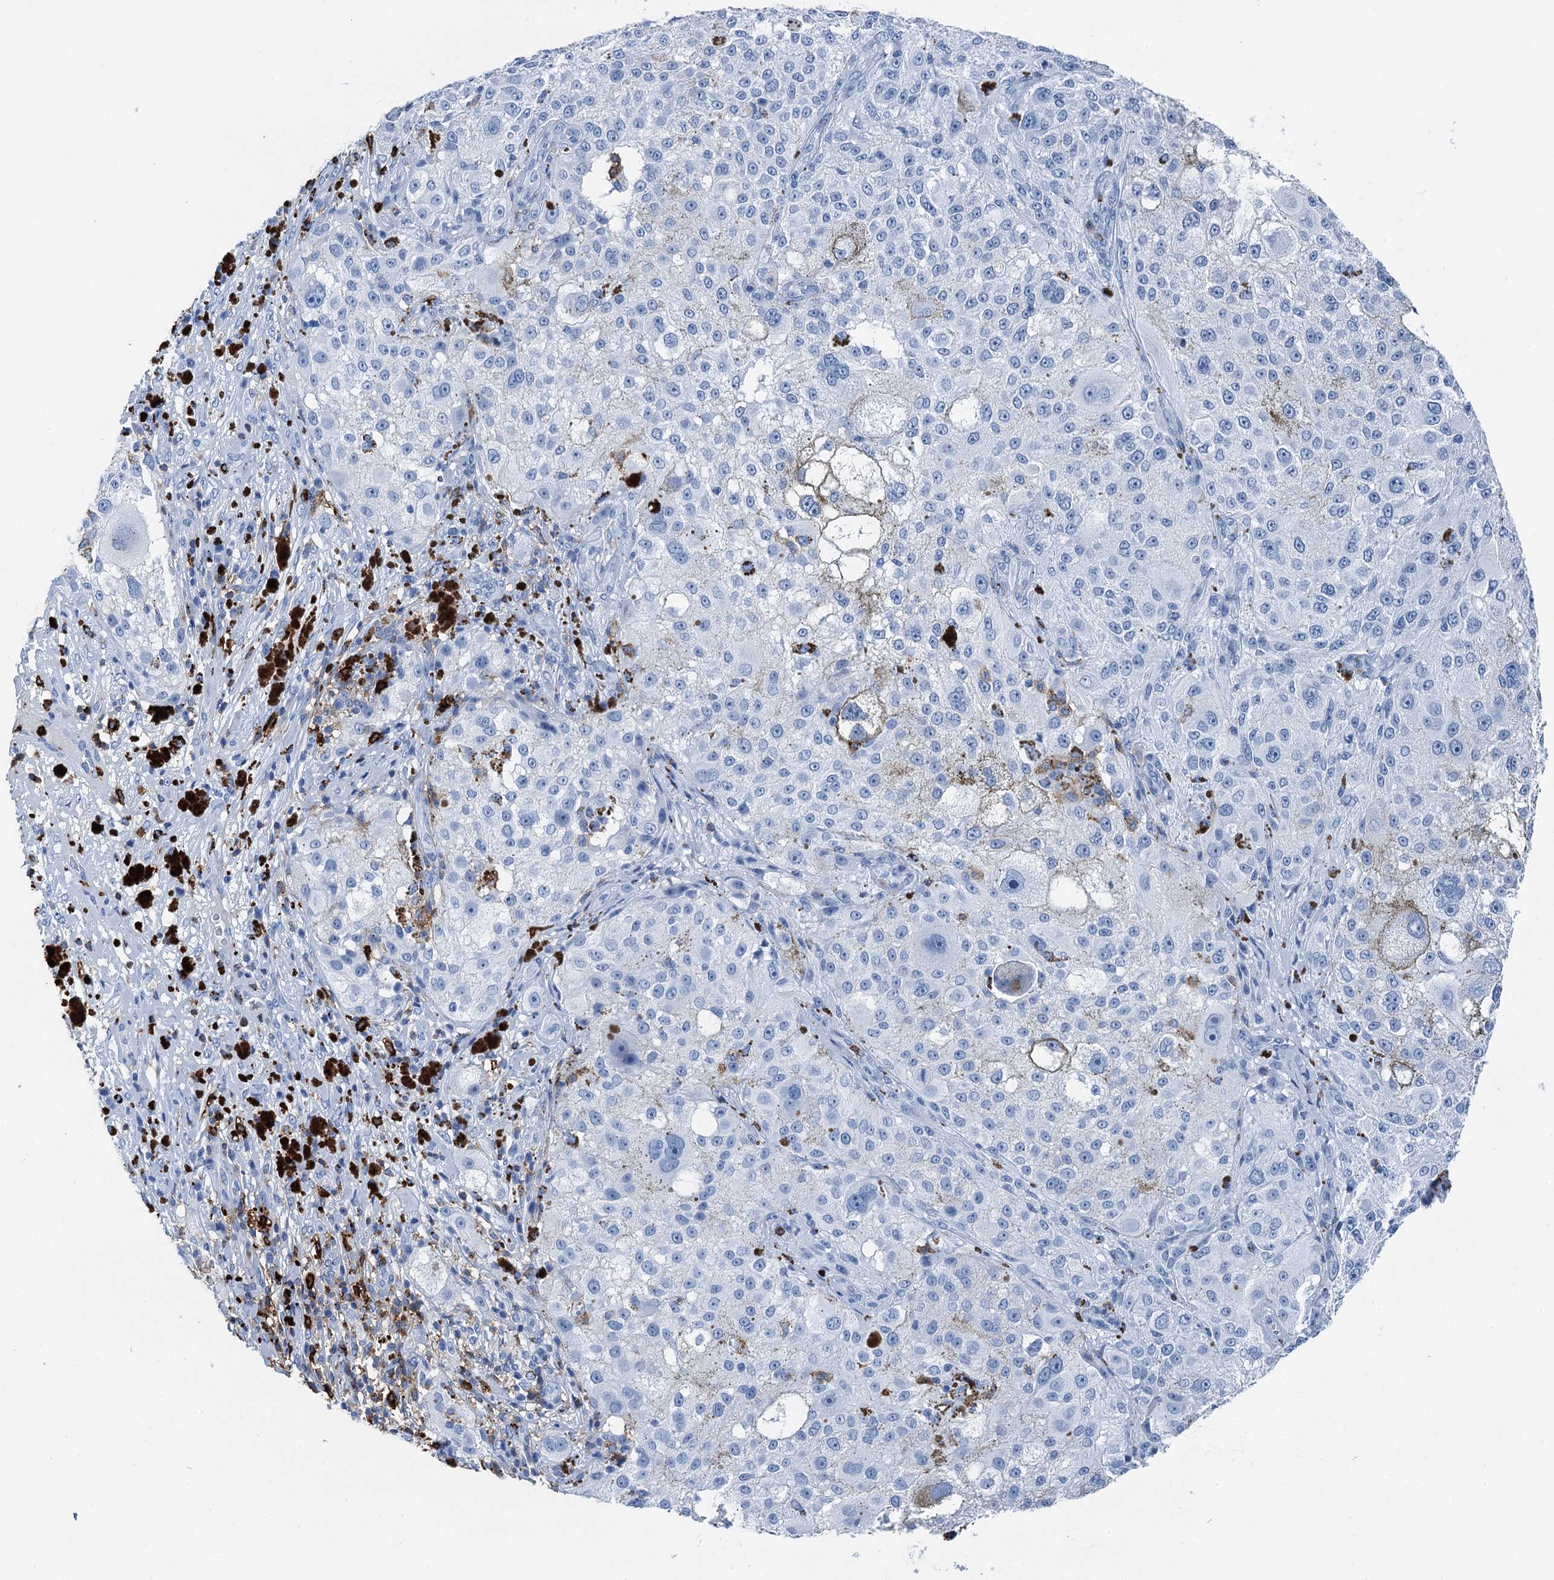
{"staining": {"intensity": "negative", "quantity": "none", "location": "none"}, "tissue": "melanoma", "cell_type": "Tumor cells", "image_type": "cancer", "snomed": [{"axis": "morphology", "description": "Necrosis, NOS"}, {"axis": "morphology", "description": "Malignant melanoma, NOS"}, {"axis": "topography", "description": "Skin"}], "caption": "Immunohistochemistry (IHC) of human melanoma demonstrates no positivity in tumor cells.", "gene": "PLAC8", "patient": {"sex": "female", "age": 87}}